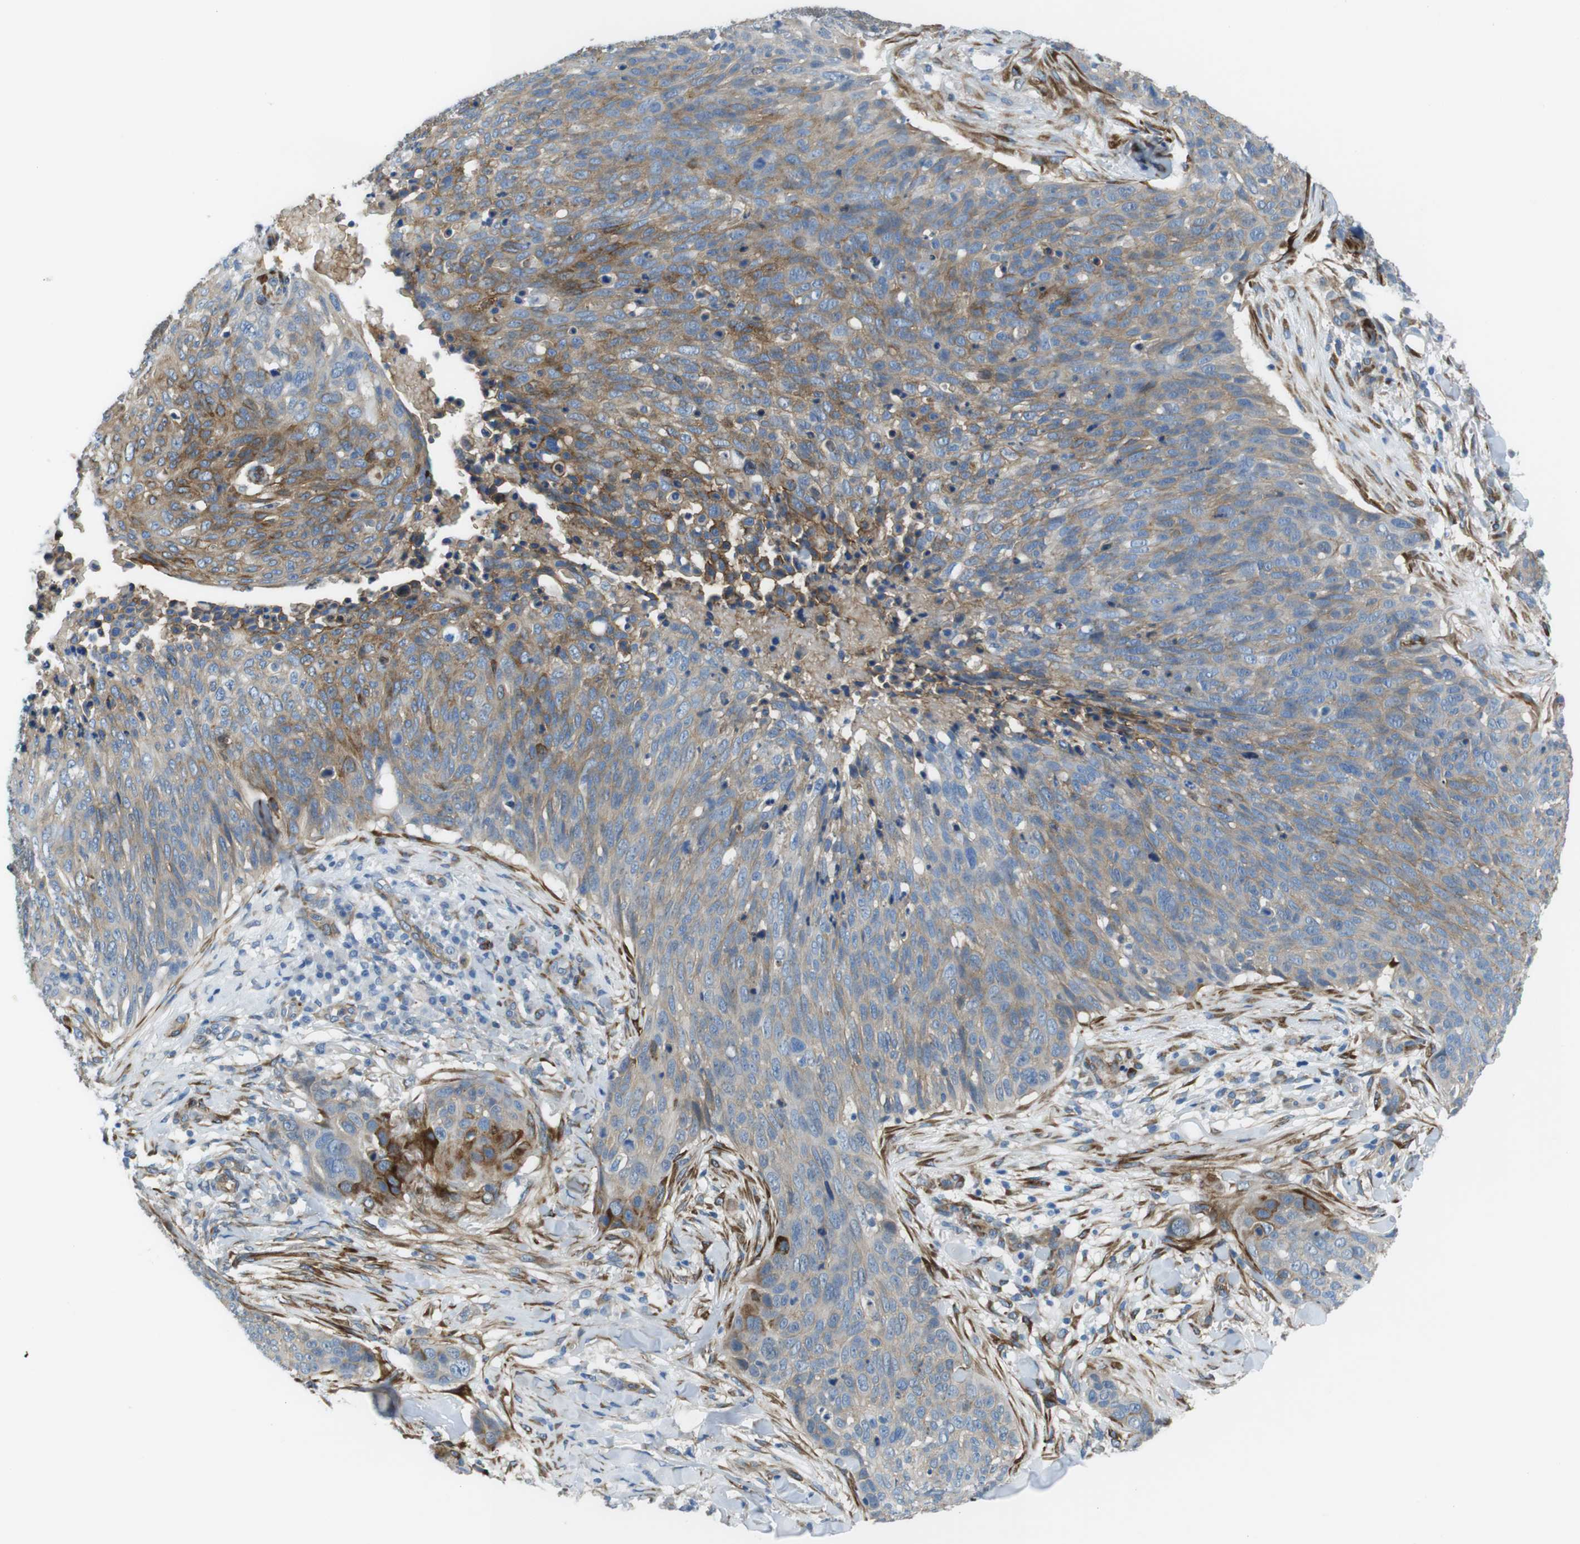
{"staining": {"intensity": "moderate", "quantity": "25%-75%", "location": "cytoplasmic/membranous"}, "tissue": "skin cancer", "cell_type": "Tumor cells", "image_type": "cancer", "snomed": [{"axis": "morphology", "description": "Squamous cell carcinoma in situ, NOS"}, {"axis": "morphology", "description": "Squamous cell carcinoma, NOS"}, {"axis": "topography", "description": "Skin"}], "caption": "Skin cancer (squamous cell carcinoma in situ) was stained to show a protein in brown. There is medium levels of moderate cytoplasmic/membranous staining in approximately 25%-75% of tumor cells. Nuclei are stained in blue.", "gene": "EMP2", "patient": {"sex": "male", "age": 93}}